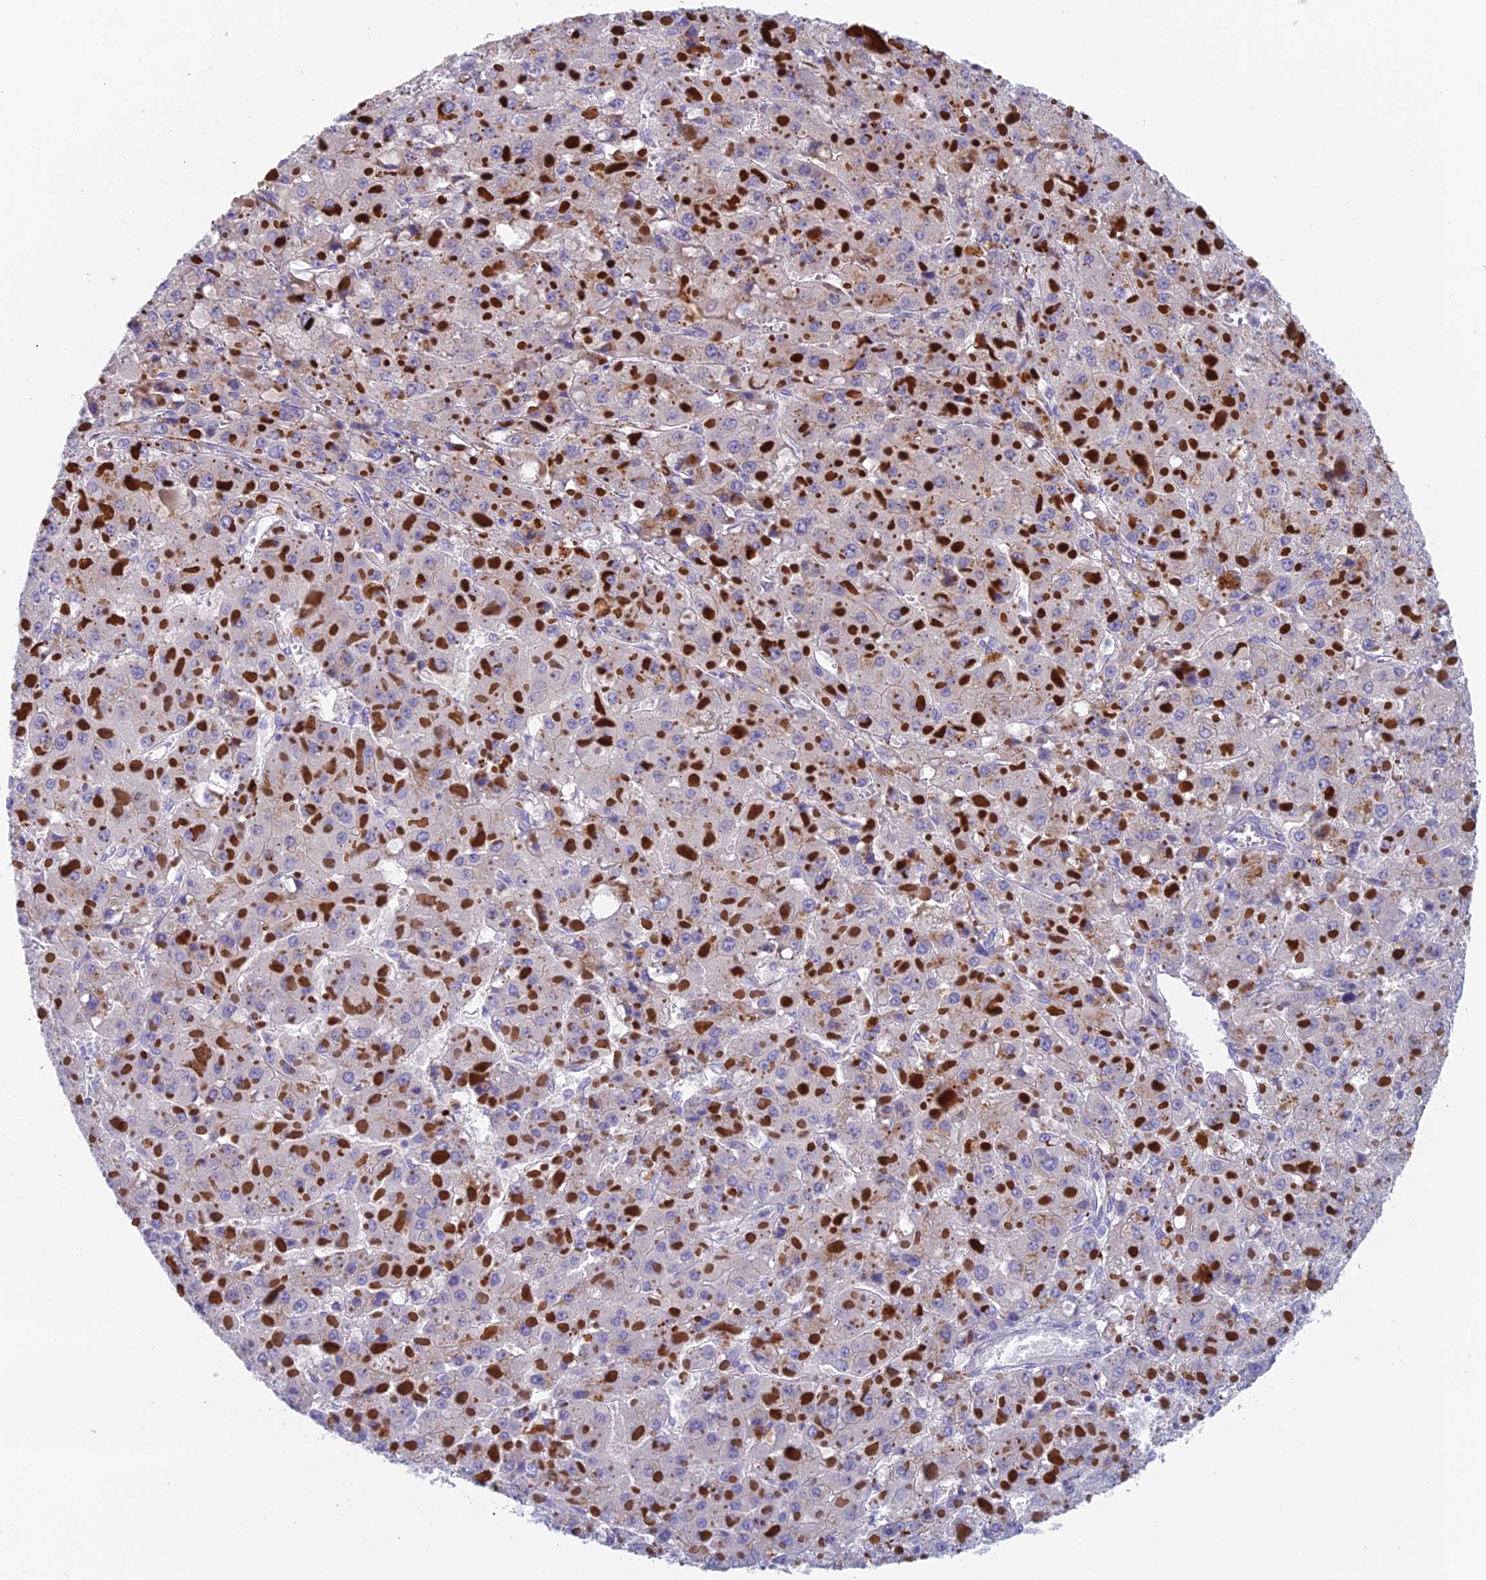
{"staining": {"intensity": "negative", "quantity": "none", "location": "none"}, "tissue": "liver cancer", "cell_type": "Tumor cells", "image_type": "cancer", "snomed": [{"axis": "morphology", "description": "Carcinoma, Hepatocellular, NOS"}, {"axis": "topography", "description": "Liver"}], "caption": "Tumor cells are negative for brown protein staining in liver cancer. (DAB immunohistochemistry (IHC), high magnification).", "gene": "ADAMTS13", "patient": {"sex": "female", "age": 73}}